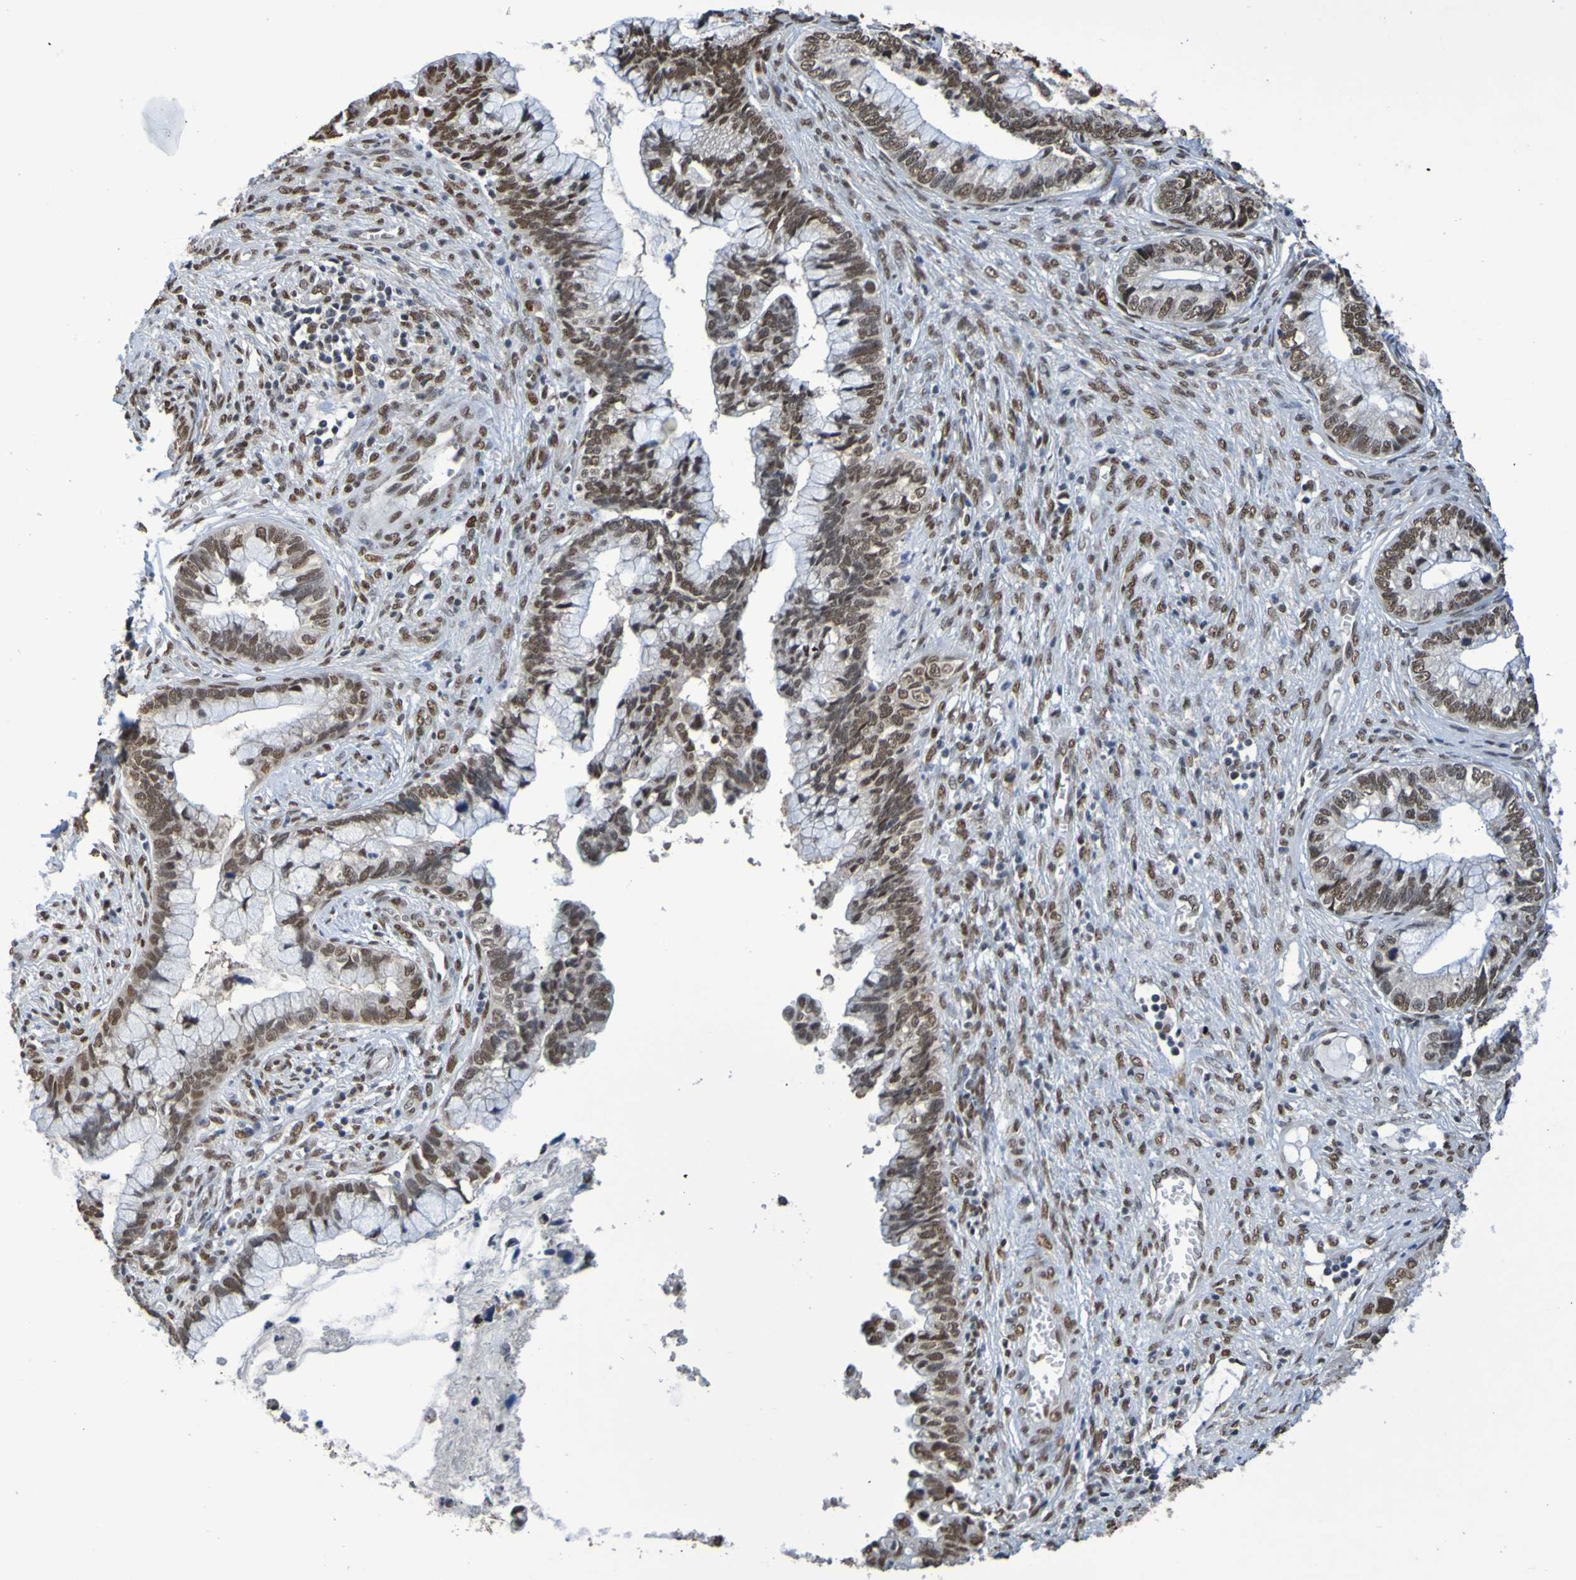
{"staining": {"intensity": "strong", "quantity": ">75%", "location": "nuclear"}, "tissue": "cervical cancer", "cell_type": "Tumor cells", "image_type": "cancer", "snomed": [{"axis": "morphology", "description": "Adenocarcinoma, NOS"}, {"axis": "topography", "description": "Cervix"}], "caption": "Immunohistochemical staining of cervical adenocarcinoma exhibits strong nuclear protein expression in about >75% of tumor cells.", "gene": "HDAC2", "patient": {"sex": "female", "age": 44}}